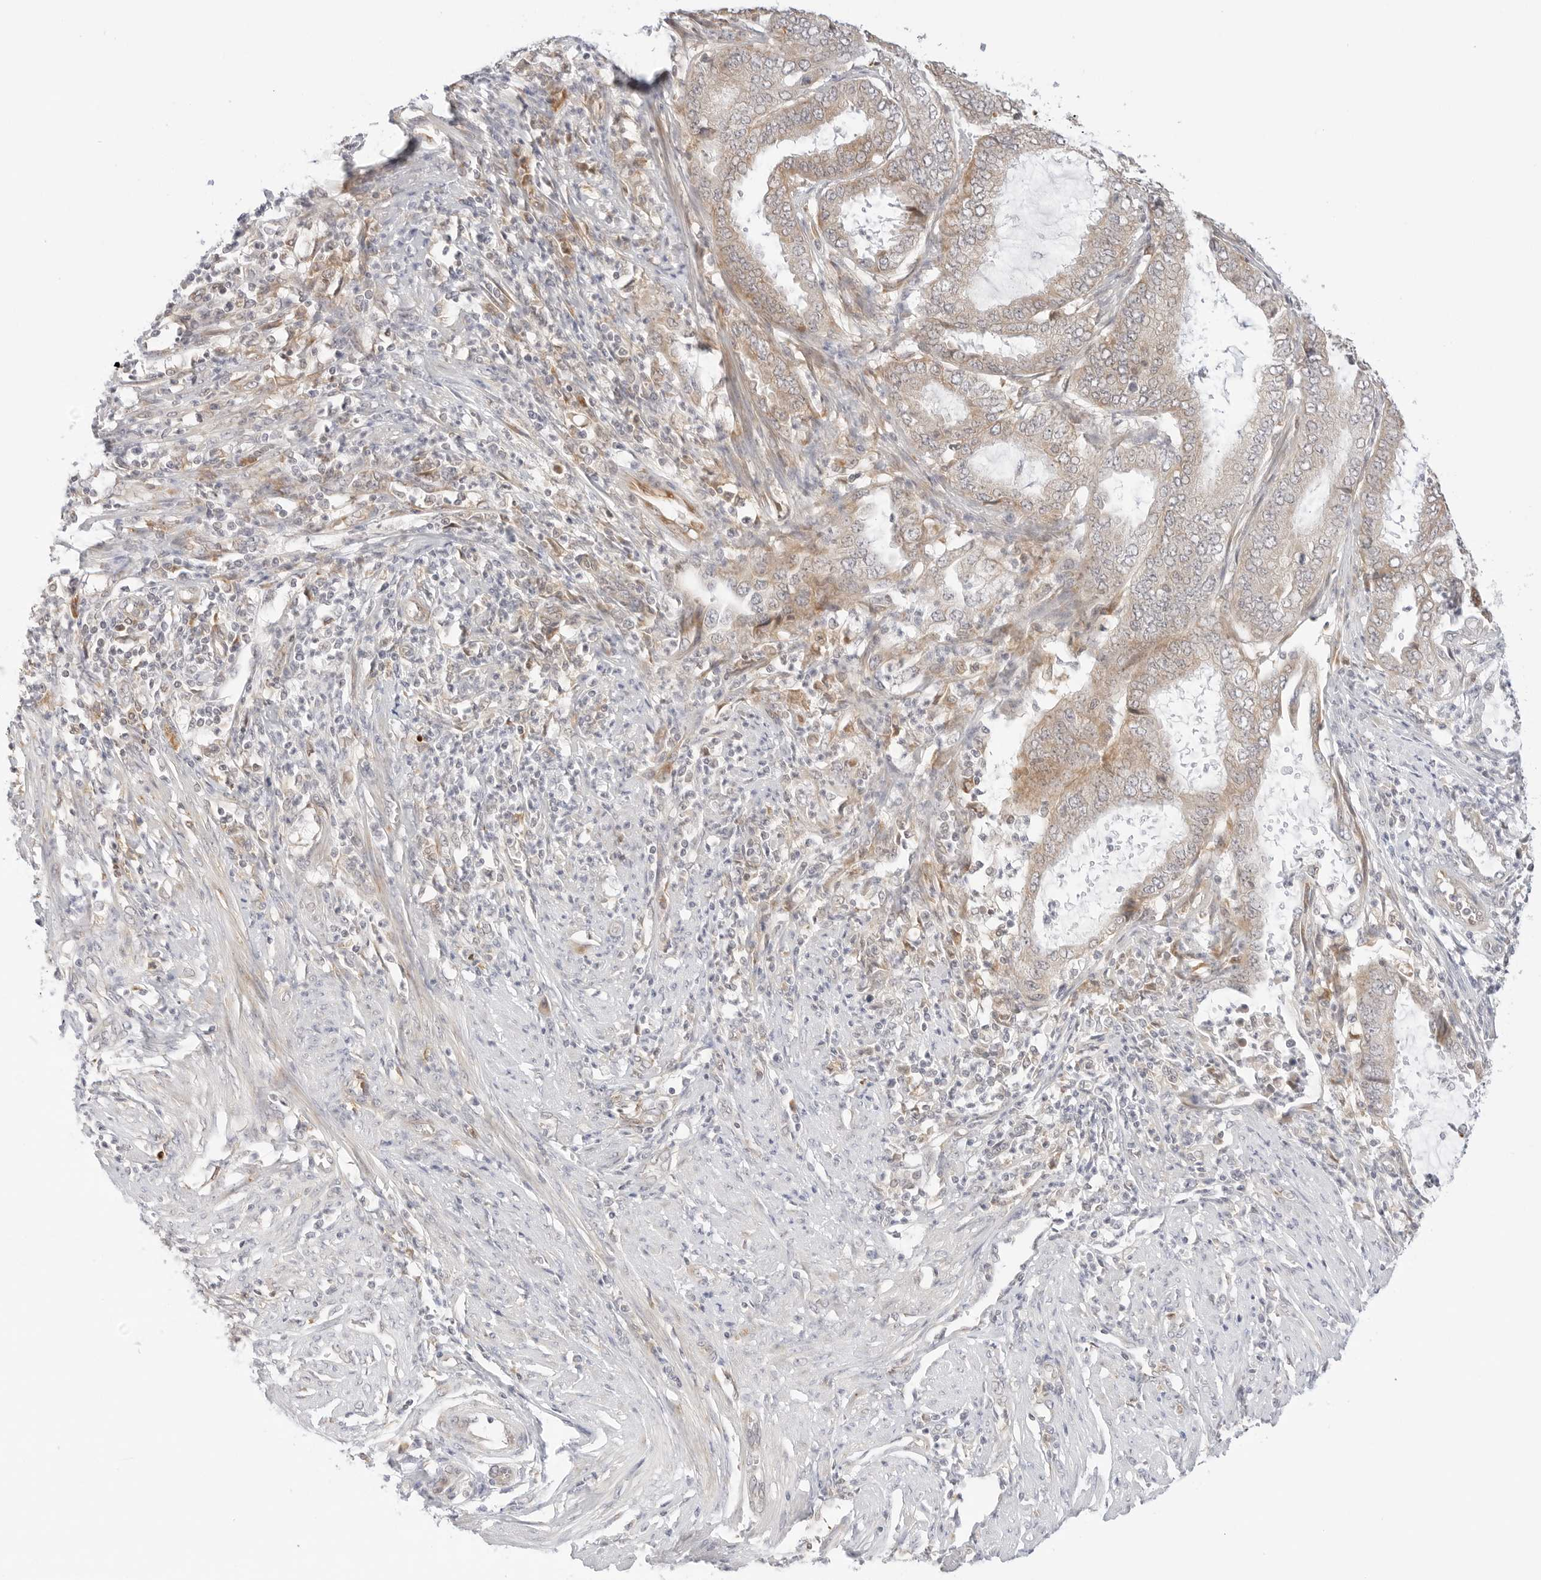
{"staining": {"intensity": "moderate", "quantity": "<25%", "location": "cytoplasmic/membranous"}, "tissue": "endometrial cancer", "cell_type": "Tumor cells", "image_type": "cancer", "snomed": [{"axis": "morphology", "description": "Adenocarcinoma, NOS"}, {"axis": "topography", "description": "Endometrium"}], "caption": "The image exhibits immunohistochemical staining of endometrial cancer. There is moderate cytoplasmic/membranous staining is appreciated in about <25% of tumor cells. Using DAB (3,3'-diaminobenzidine) (brown) and hematoxylin (blue) stains, captured at high magnification using brightfield microscopy.", "gene": "ERO1B", "patient": {"sex": "female", "age": 51}}